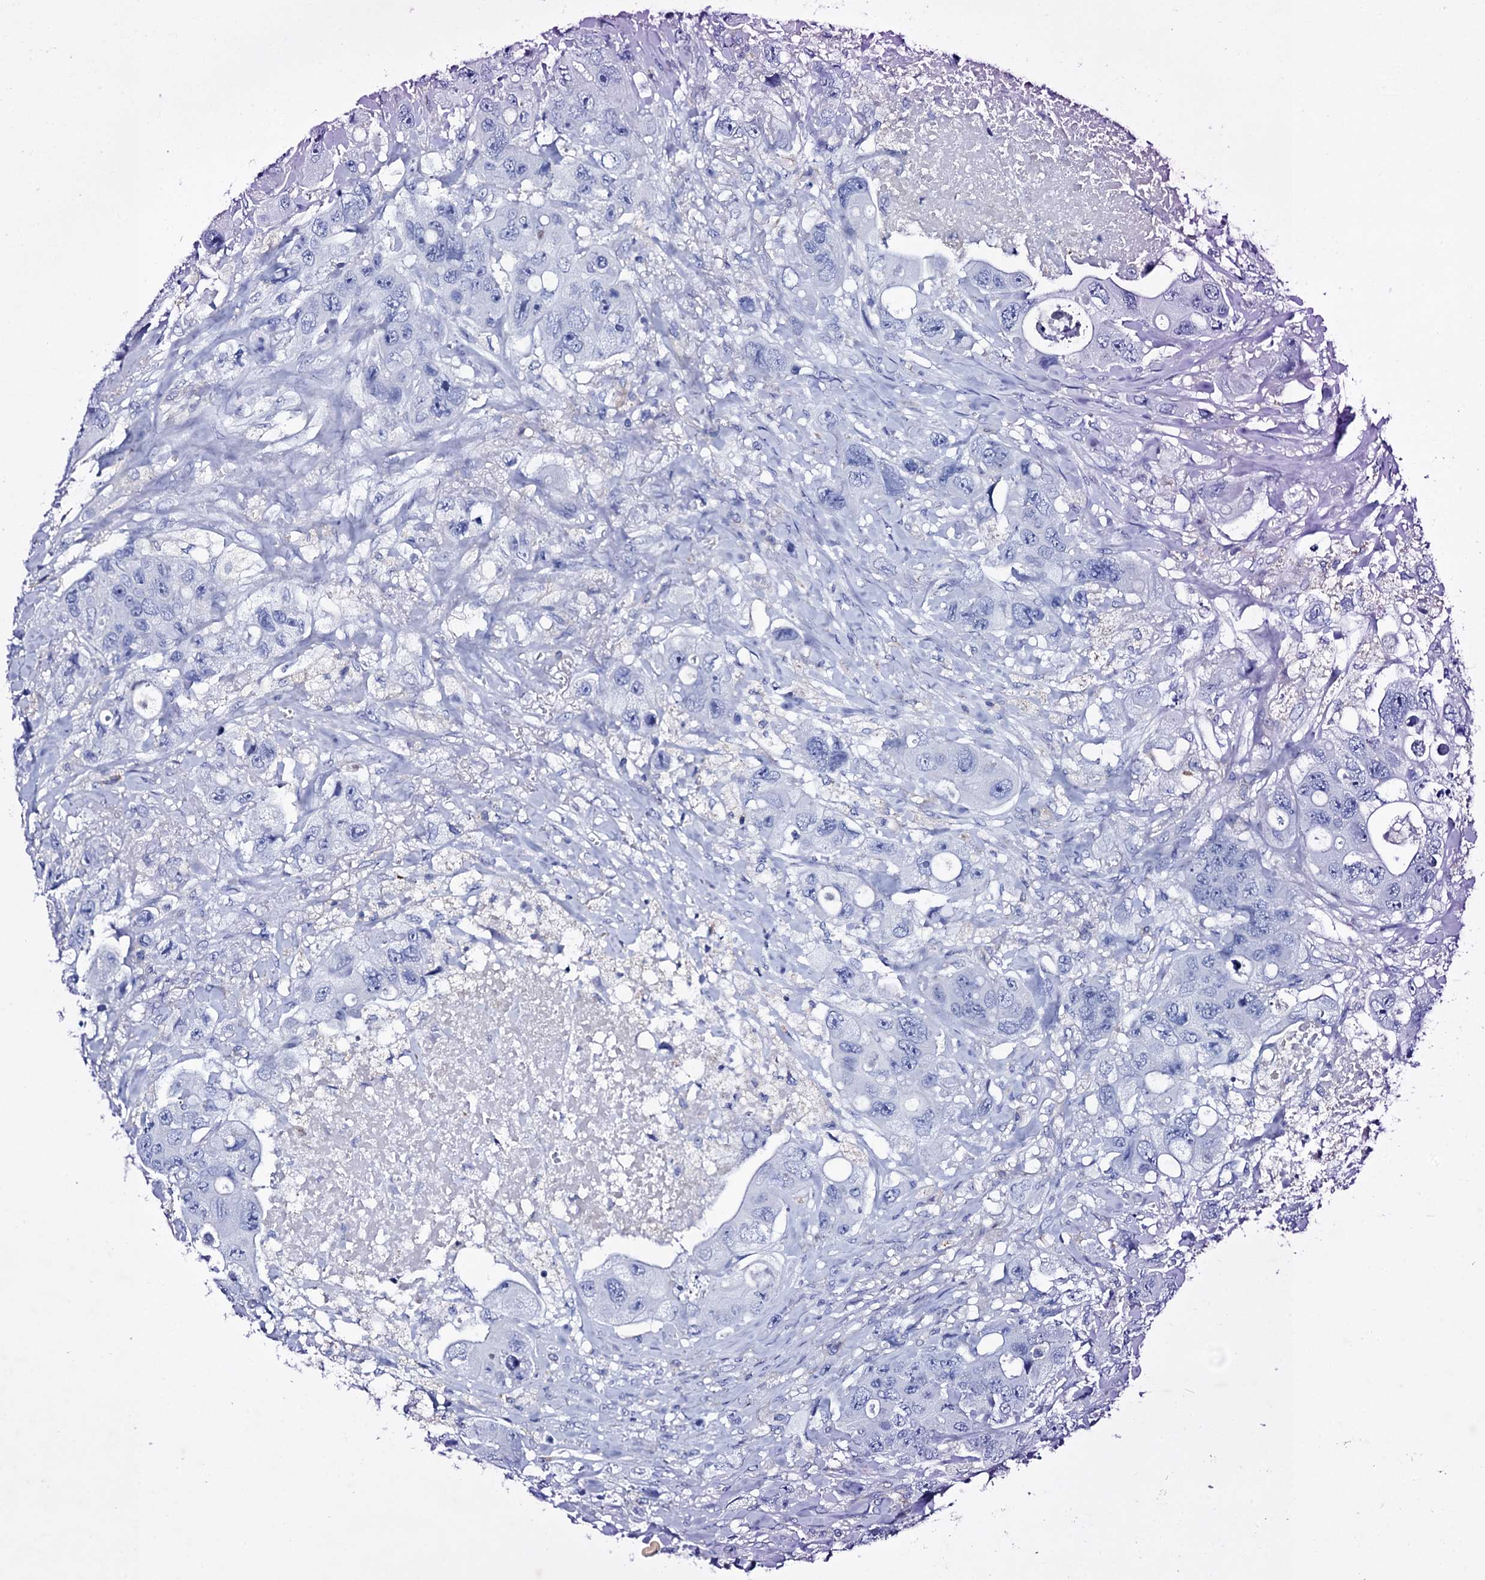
{"staining": {"intensity": "negative", "quantity": "none", "location": "none"}, "tissue": "colorectal cancer", "cell_type": "Tumor cells", "image_type": "cancer", "snomed": [{"axis": "morphology", "description": "Adenocarcinoma, NOS"}, {"axis": "topography", "description": "Colon"}], "caption": "IHC of colorectal cancer (adenocarcinoma) displays no positivity in tumor cells.", "gene": "ITPRID2", "patient": {"sex": "female", "age": 46}}